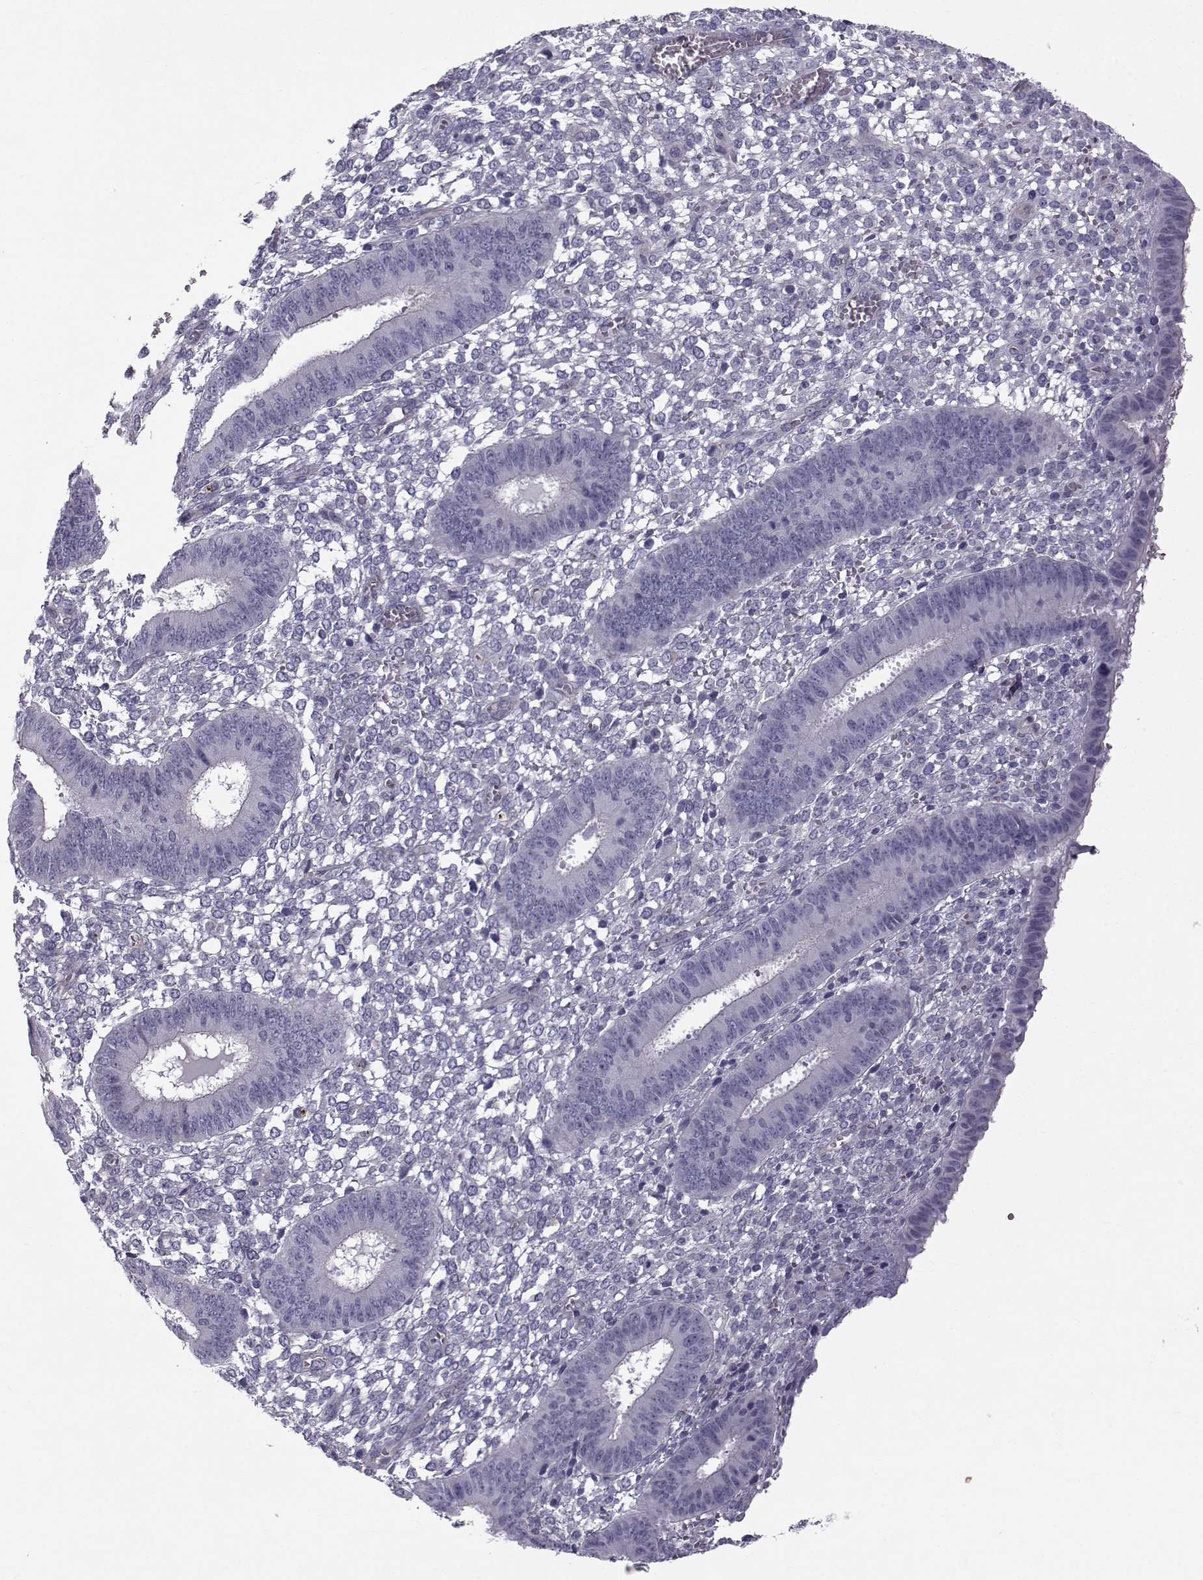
{"staining": {"intensity": "negative", "quantity": "none", "location": "none"}, "tissue": "endometrium", "cell_type": "Cells in endometrial stroma", "image_type": "normal", "snomed": [{"axis": "morphology", "description": "Normal tissue, NOS"}, {"axis": "topography", "description": "Endometrium"}], "caption": "IHC of normal endometrium shows no expression in cells in endometrial stroma. Nuclei are stained in blue.", "gene": "QPCT", "patient": {"sex": "female", "age": 42}}